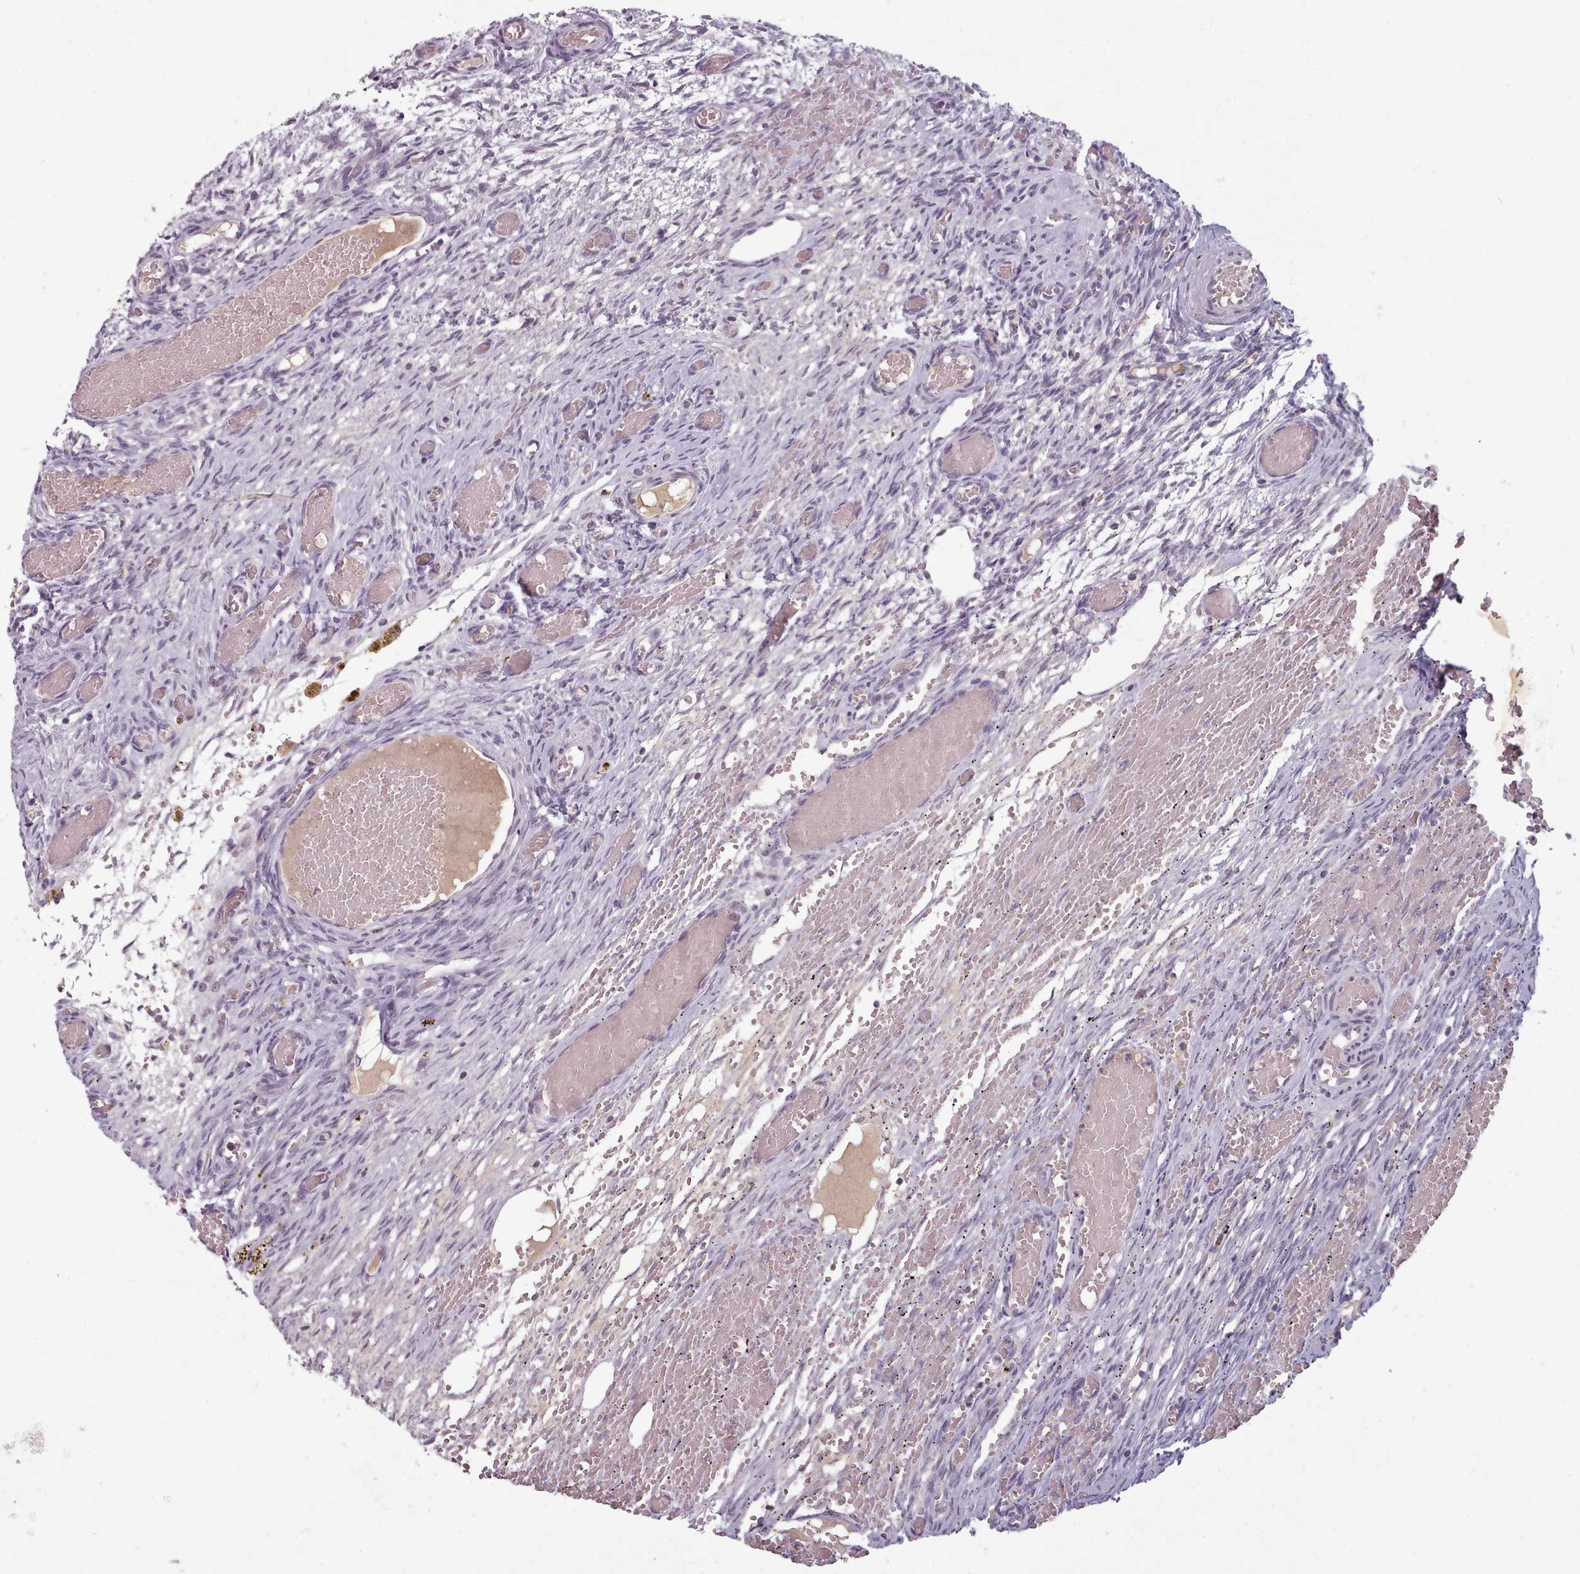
{"staining": {"intensity": "weak", "quantity": "25%-75%", "location": "nuclear"}, "tissue": "ovary", "cell_type": "Follicle cells", "image_type": "normal", "snomed": [{"axis": "morphology", "description": "Adenocarcinoma, NOS"}, {"axis": "topography", "description": "Endometrium"}], "caption": "Protein staining demonstrates weak nuclear staining in about 25%-75% of follicle cells in normal ovary. (DAB IHC with brightfield microscopy, high magnification).", "gene": "PBX4", "patient": {"sex": "female", "age": 32}}